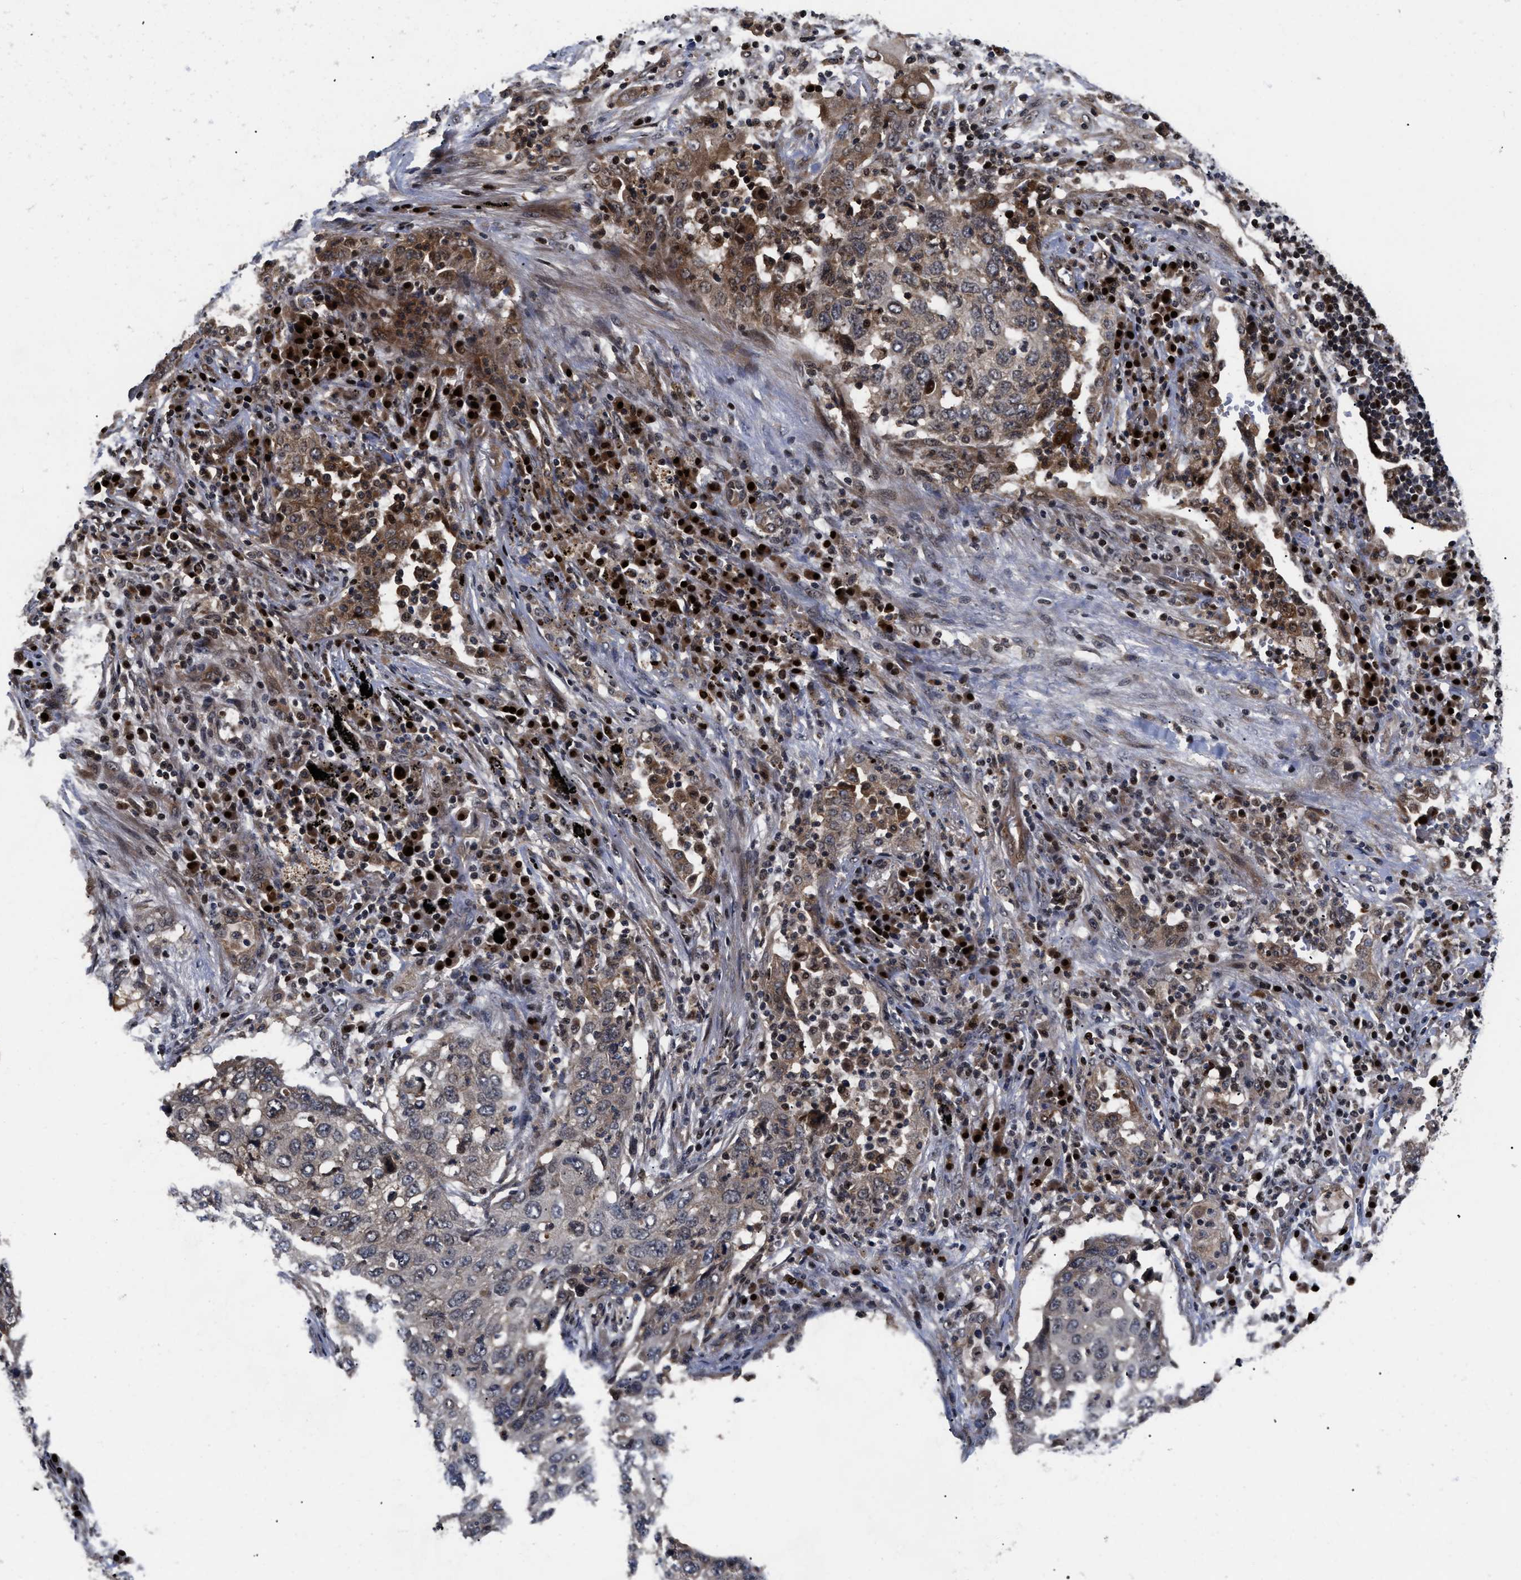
{"staining": {"intensity": "weak", "quantity": "<25%", "location": "cytoplasmic/membranous"}, "tissue": "lung cancer", "cell_type": "Tumor cells", "image_type": "cancer", "snomed": [{"axis": "morphology", "description": "Squamous cell carcinoma, NOS"}, {"axis": "topography", "description": "Lung"}], "caption": "The photomicrograph displays no staining of tumor cells in squamous cell carcinoma (lung).", "gene": "FAM200A", "patient": {"sex": "female", "age": 63}}